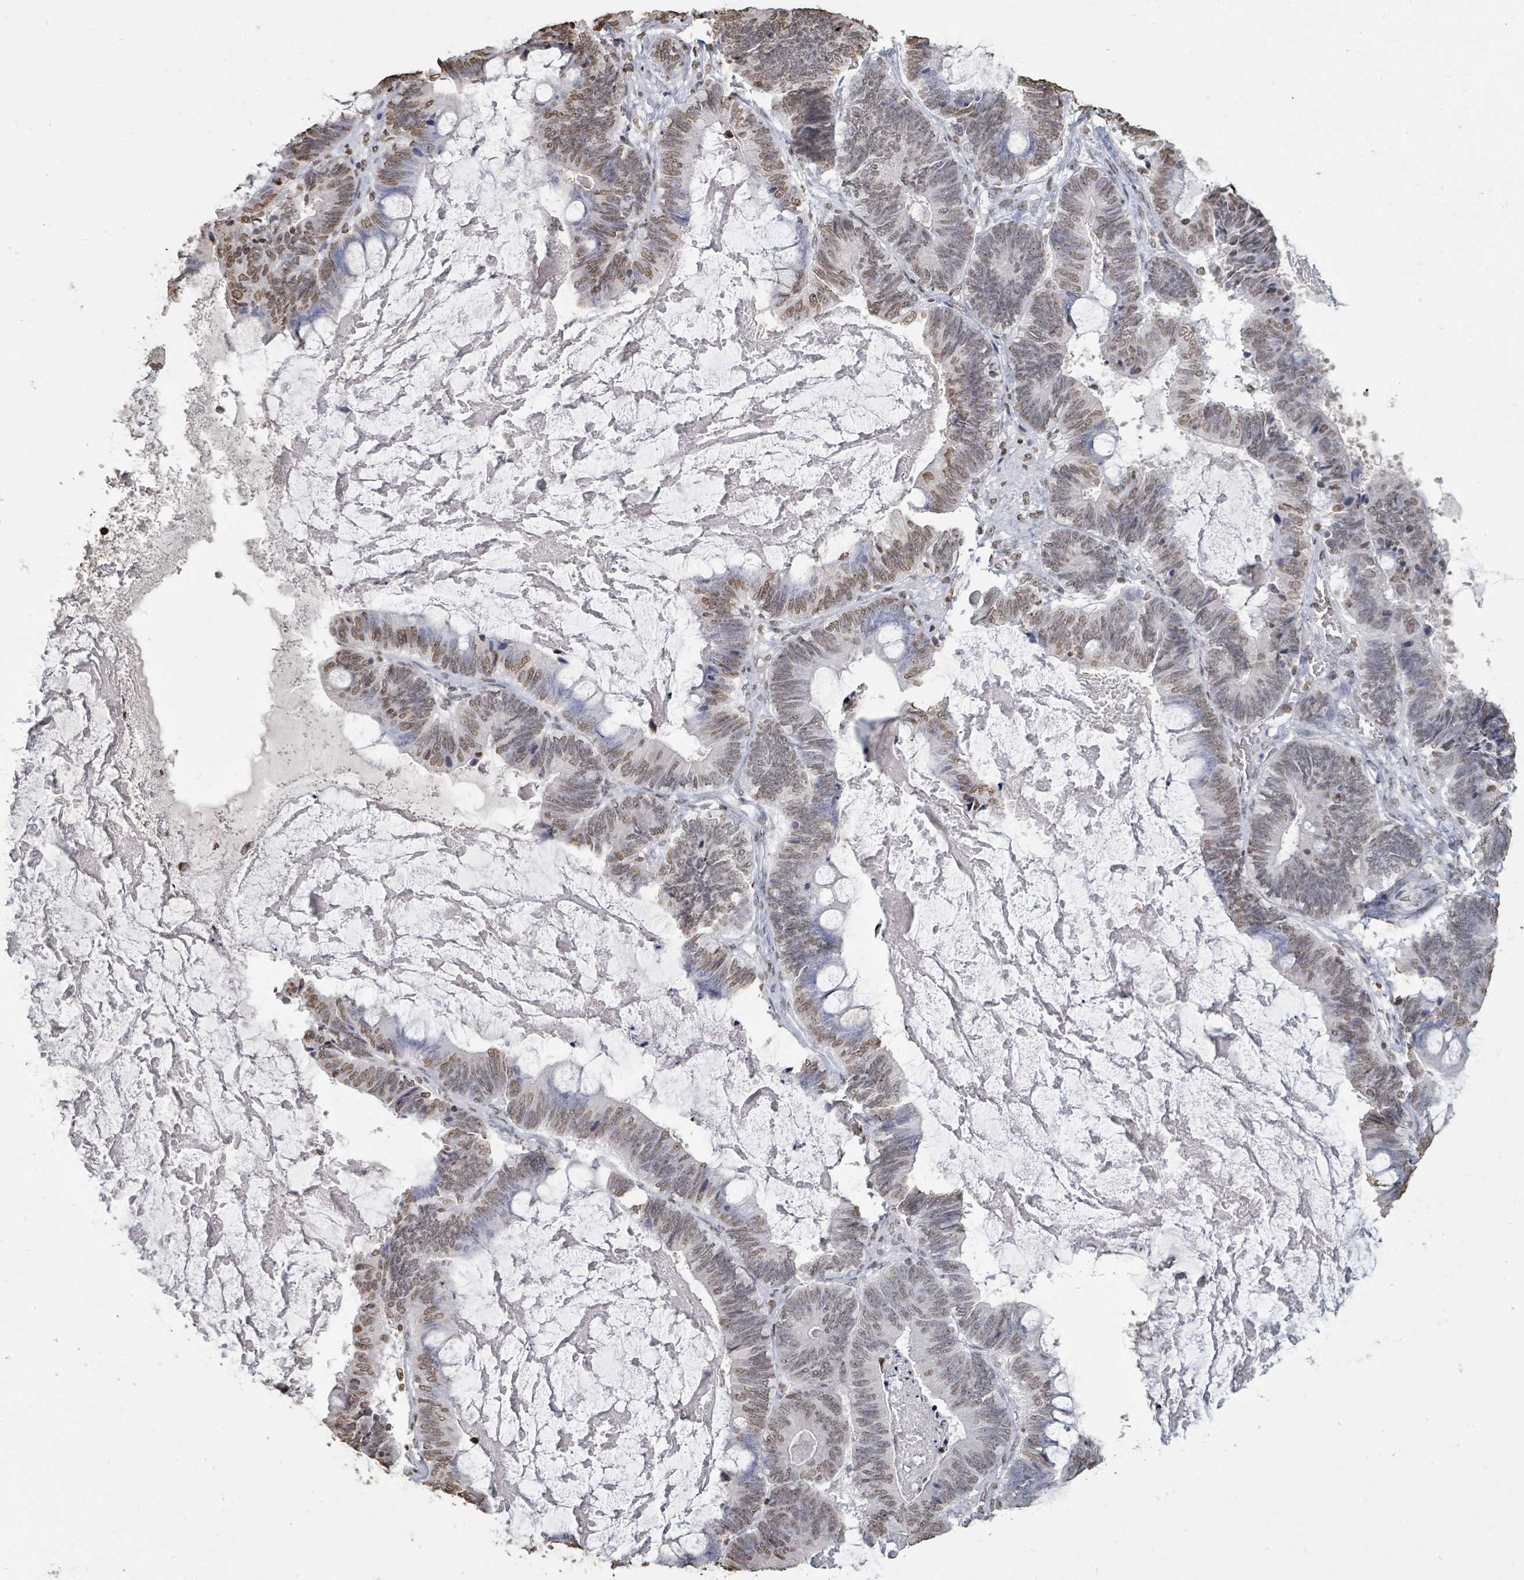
{"staining": {"intensity": "moderate", "quantity": "25%-75%", "location": "nuclear"}, "tissue": "ovarian cancer", "cell_type": "Tumor cells", "image_type": "cancer", "snomed": [{"axis": "morphology", "description": "Cystadenocarcinoma, mucinous, NOS"}, {"axis": "topography", "description": "Ovary"}], "caption": "The micrograph exhibits immunohistochemical staining of ovarian cancer. There is moderate nuclear positivity is seen in approximately 25%-75% of tumor cells.", "gene": "MRPS12", "patient": {"sex": "female", "age": 61}}